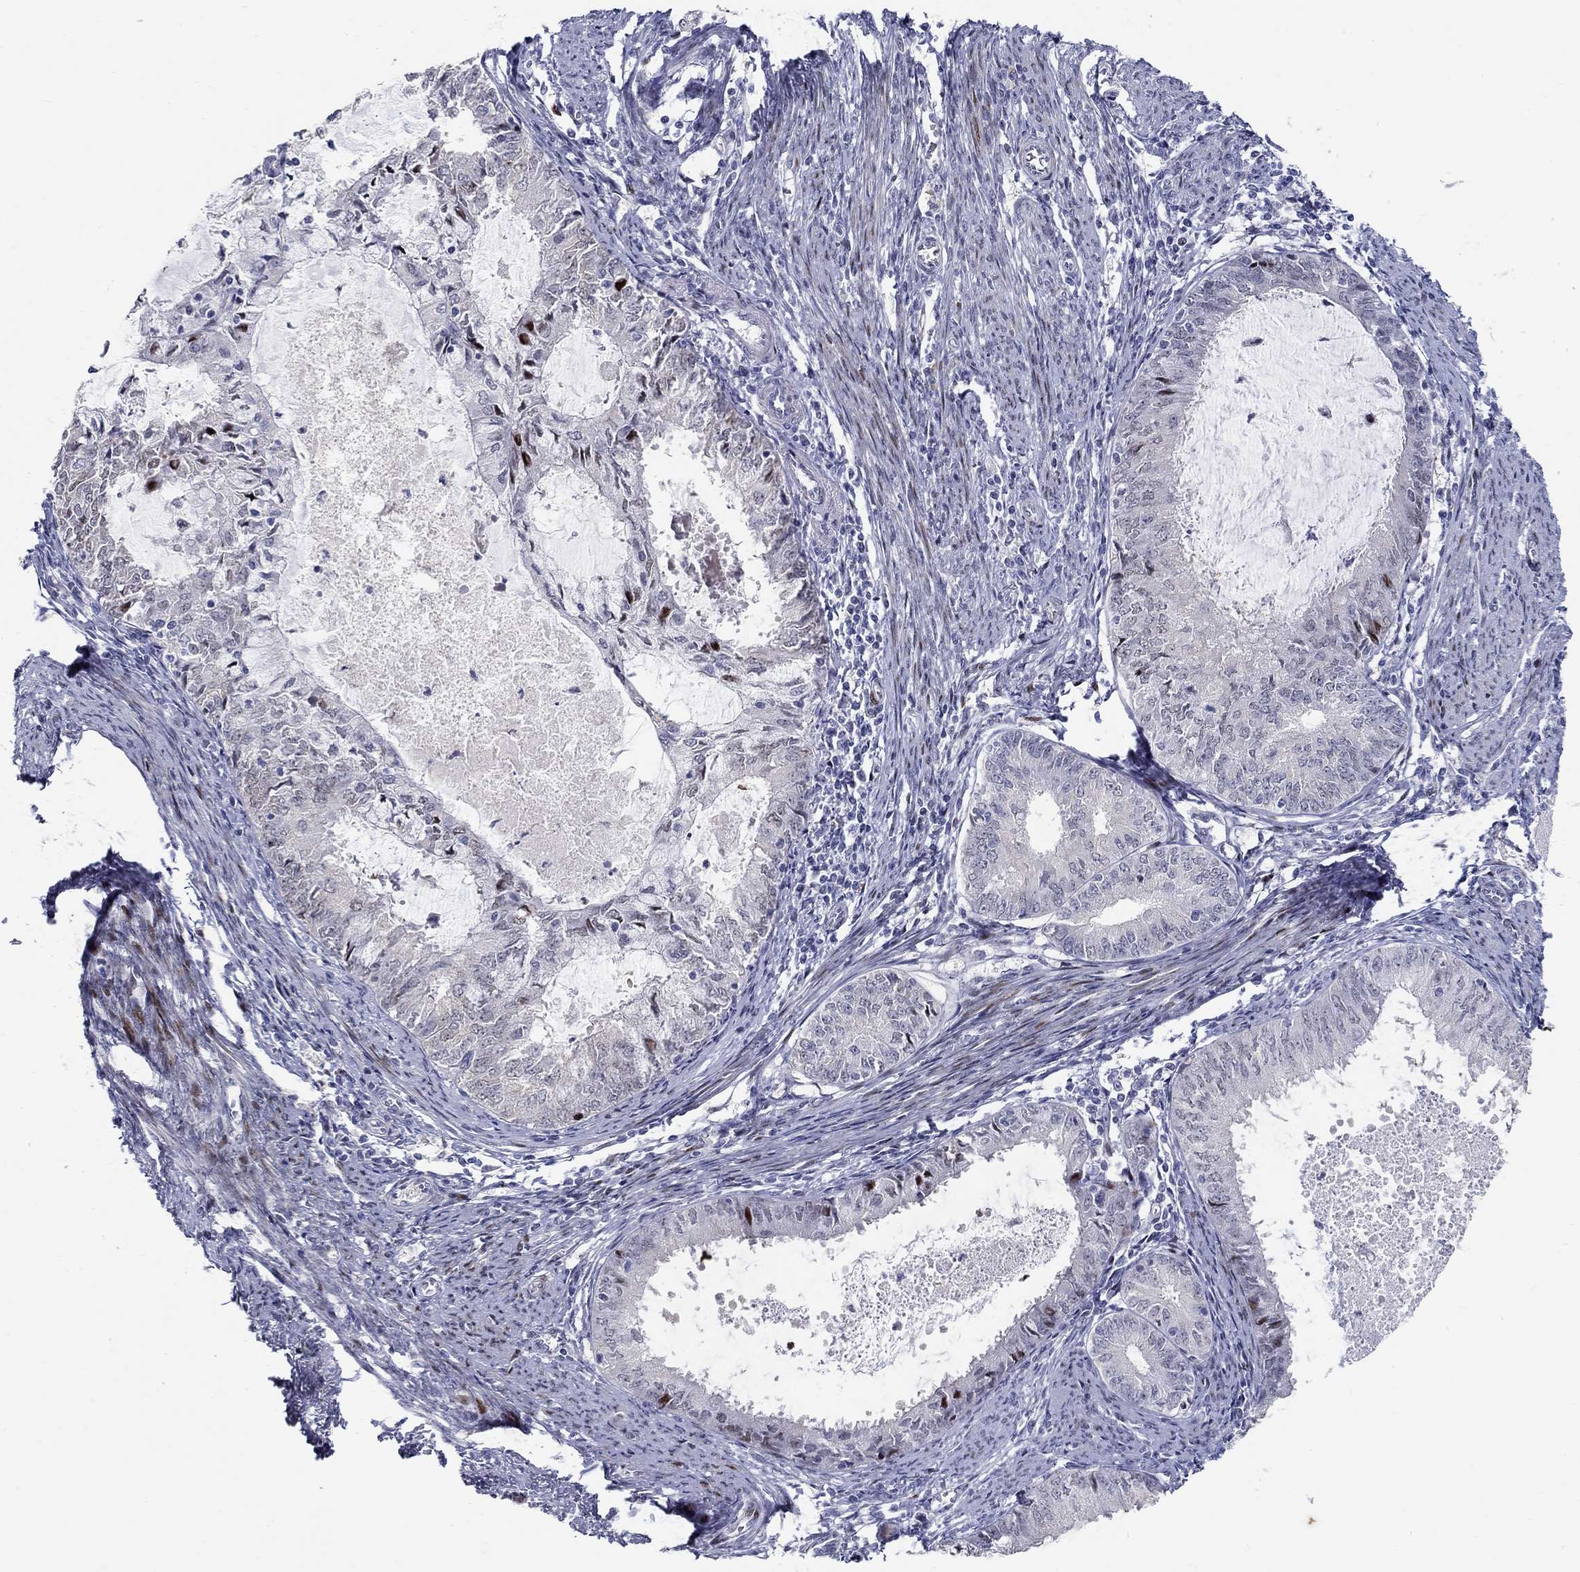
{"staining": {"intensity": "strong", "quantity": "<25%", "location": "nuclear"}, "tissue": "endometrial cancer", "cell_type": "Tumor cells", "image_type": "cancer", "snomed": [{"axis": "morphology", "description": "Adenocarcinoma, NOS"}, {"axis": "topography", "description": "Endometrium"}], "caption": "Immunohistochemistry (IHC) staining of adenocarcinoma (endometrial), which demonstrates medium levels of strong nuclear positivity in about <25% of tumor cells indicating strong nuclear protein positivity. The staining was performed using DAB (3,3'-diaminobenzidine) (brown) for protein detection and nuclei were counterstained in hematoxylin (blue).", "gene": "RAPGEF5", "patient": {"sex": "female", "age": 57}}